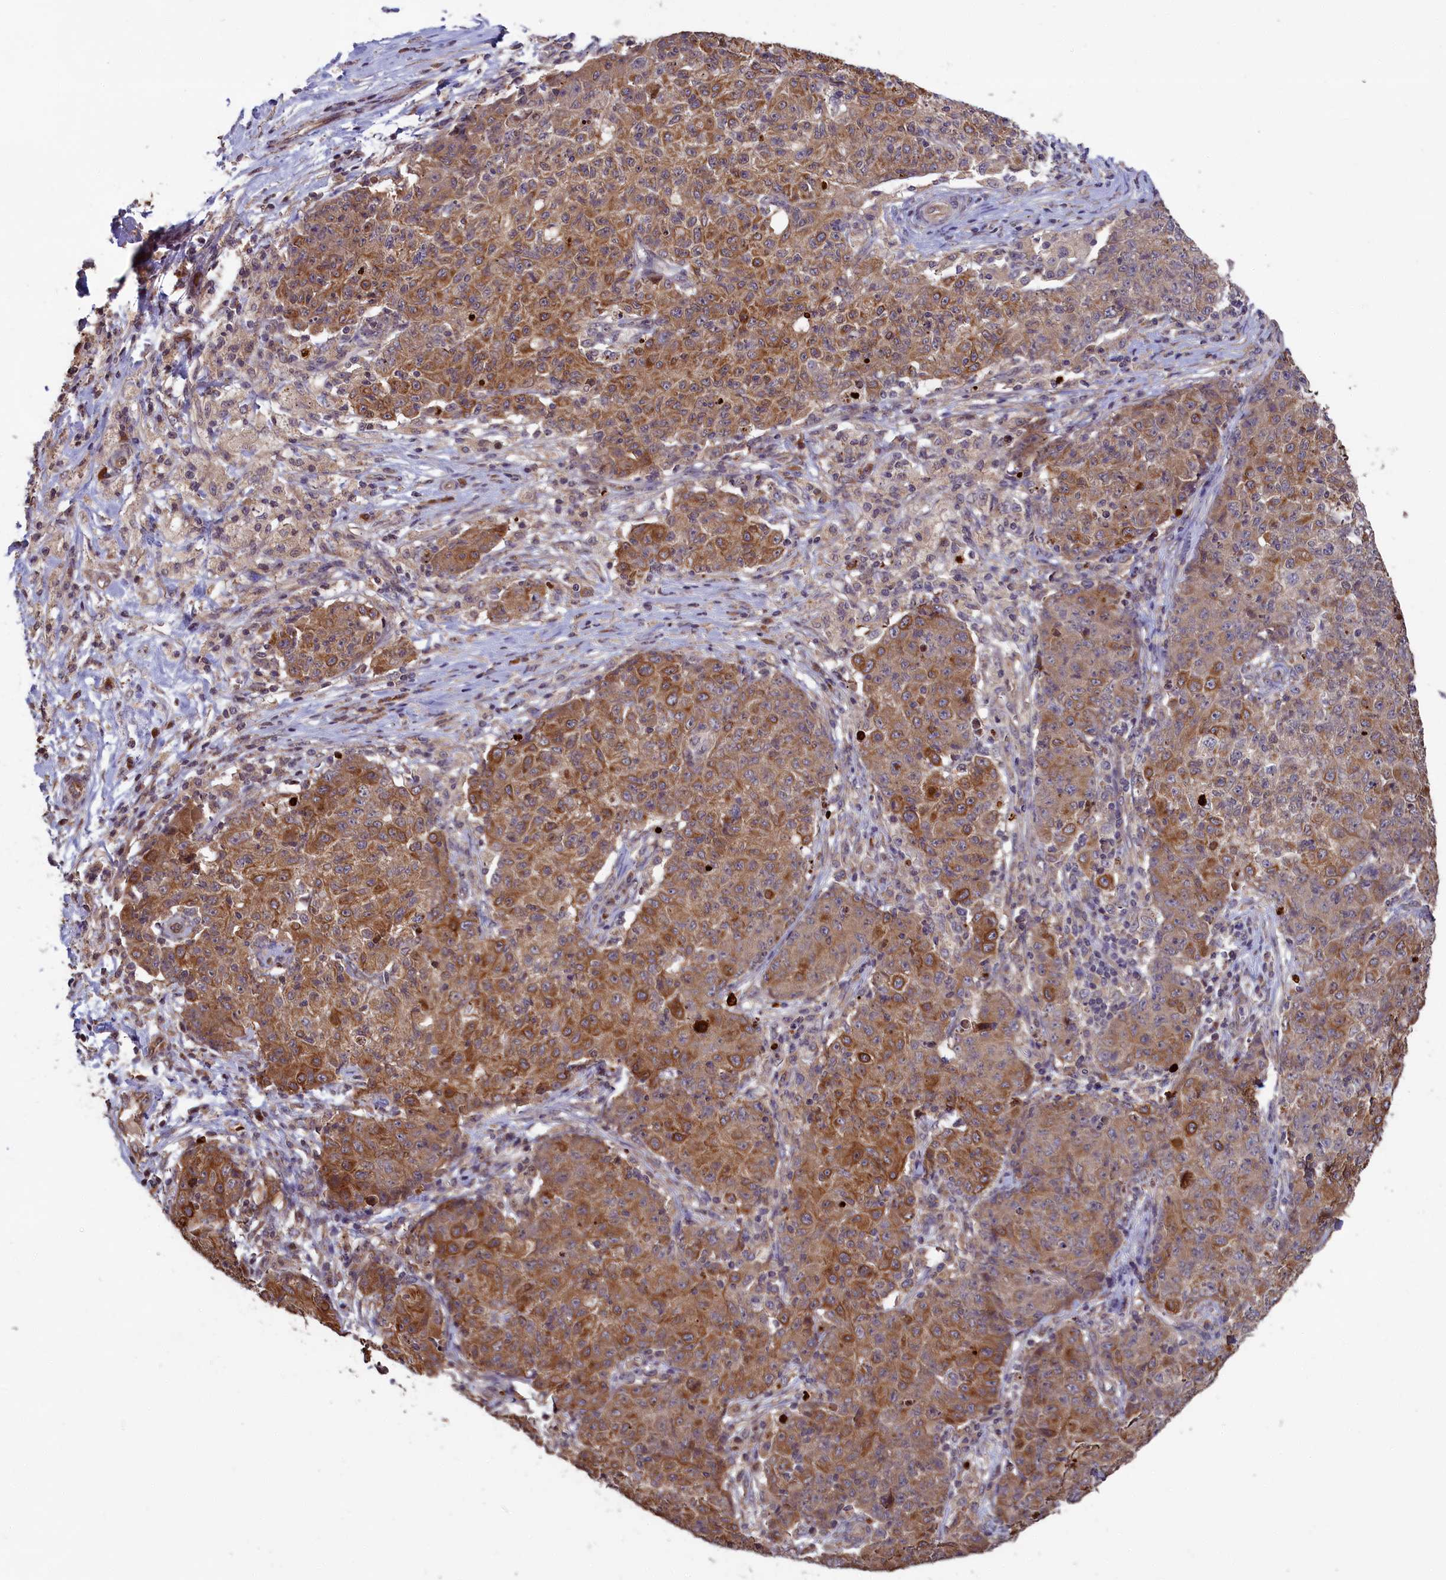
{"staining": {"intensity": "moderate", "quantity": "25%-75%", "location": "cytoplasmic/membranous"}, "tissue": "ovarian cancer", "cell_type": "Tumor cells", "image_type": "cancer", "snomed": [{"axis": "morphology", "description": "Carcinoma, endometroid"}, {"axis": "topography", "description": "Ovary"}], "caption": "Ovarian cancer (endometroid carcinoma) was stained to show a protein in brown. There is medium levels of moderate cytoplasmic/membranous staining in about 25%-75% of tumor cells.", "gene": "DENND1B", "patient": {"sex": "female", "age": 42}}